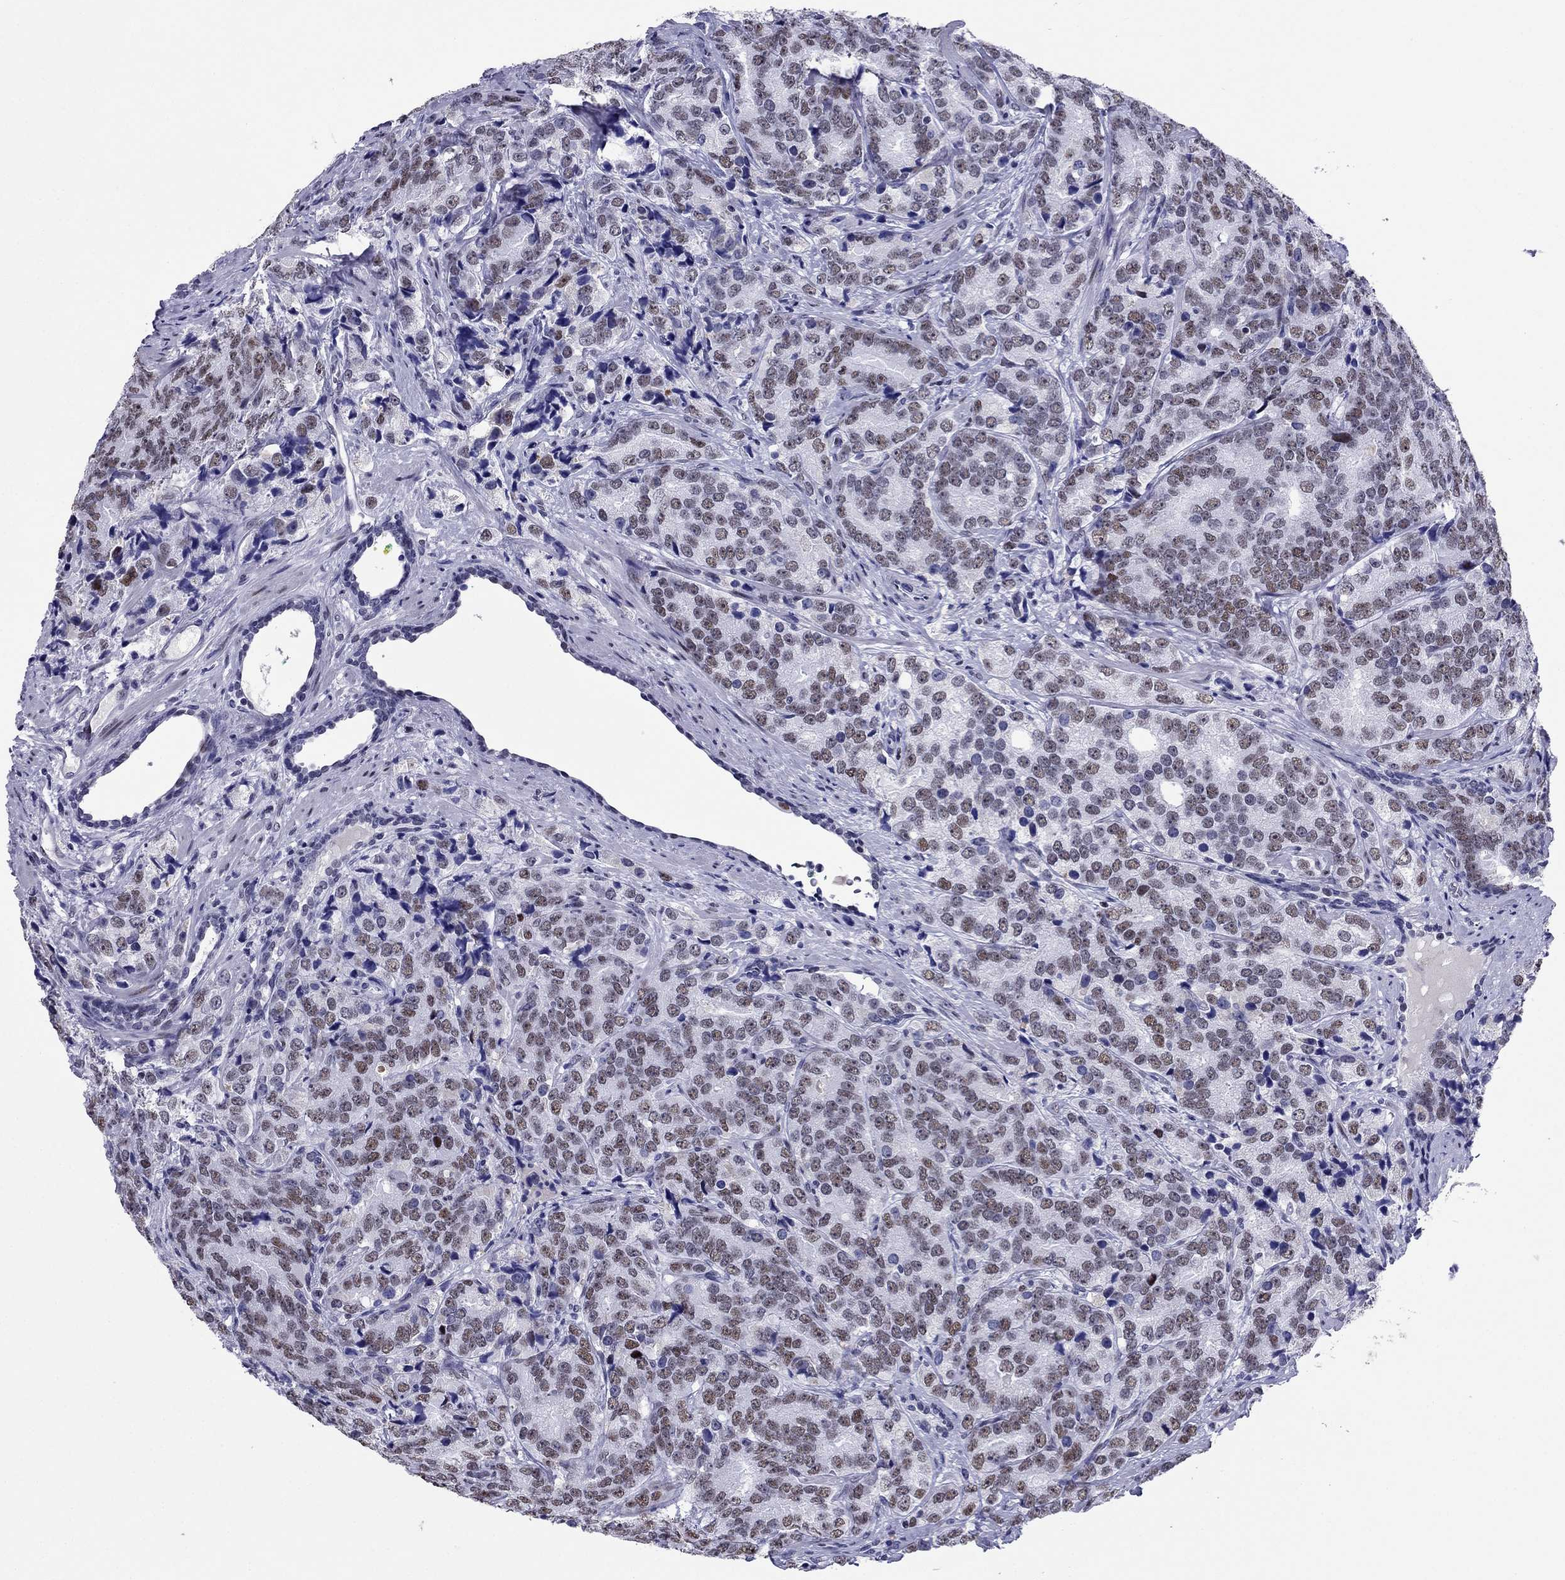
{"staining": {"intensity": "moderate", "quantity": "<25%", "location": "nuclear"}, "tissue": "prostate cancer", "cell_type": "Tumor cells", "image_type": "cancer", "snomed": [{"axis": "morphology", "description": "Adenocarcinoma, NOS"}, {"axis": "topography", "description": "Prostate"}], "caption": "This micrograph exhibits adenocarcinoma (prostate) stained with IHC to label a protein in brown. The nuclear of tumor cells show moderate positivity for the protein. Nuclei are counter-stained blue.", "gene": "PPM1G", "patient": {"sex": "male", "age": 71}}